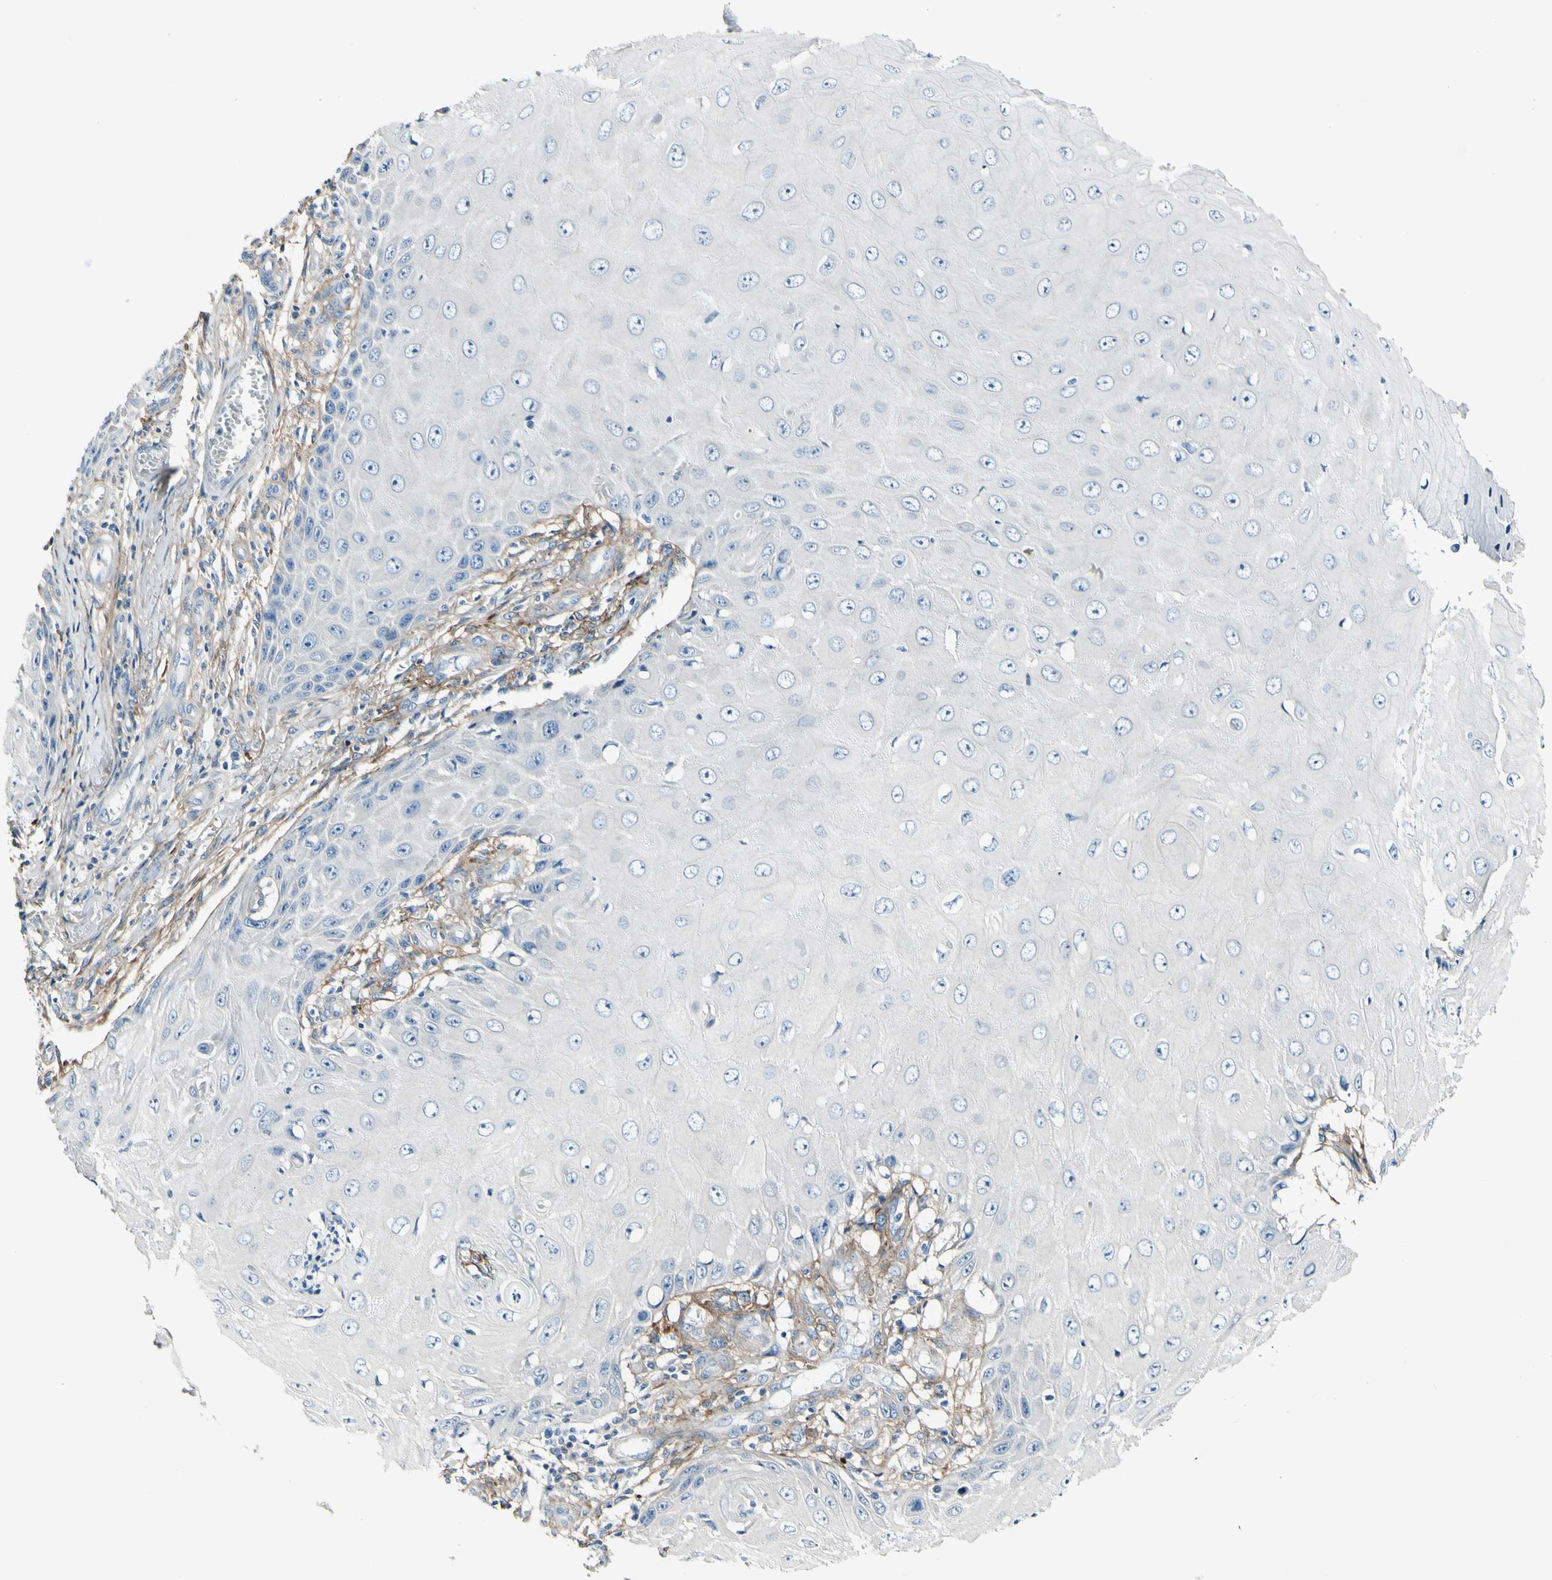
{"staining": {"intensity": "negative", "quantity": "none", "location": "none"}, "tissue": "skin cancer", "cell_type": "Tumor cells", "image_type": "cancer", "snomed": [{"axis": "morphology", "description": "Squamous cell carcinoma, NOS"}, {"axis": "topography", "description": "Skin"}], "caption": "Immunohistochemistry (IHC) of skin squamous cell carcinoma reveals no positivity in tumor cells.", "gene": "COL6A3", "patient": {"sex": "female", "age": 73}}